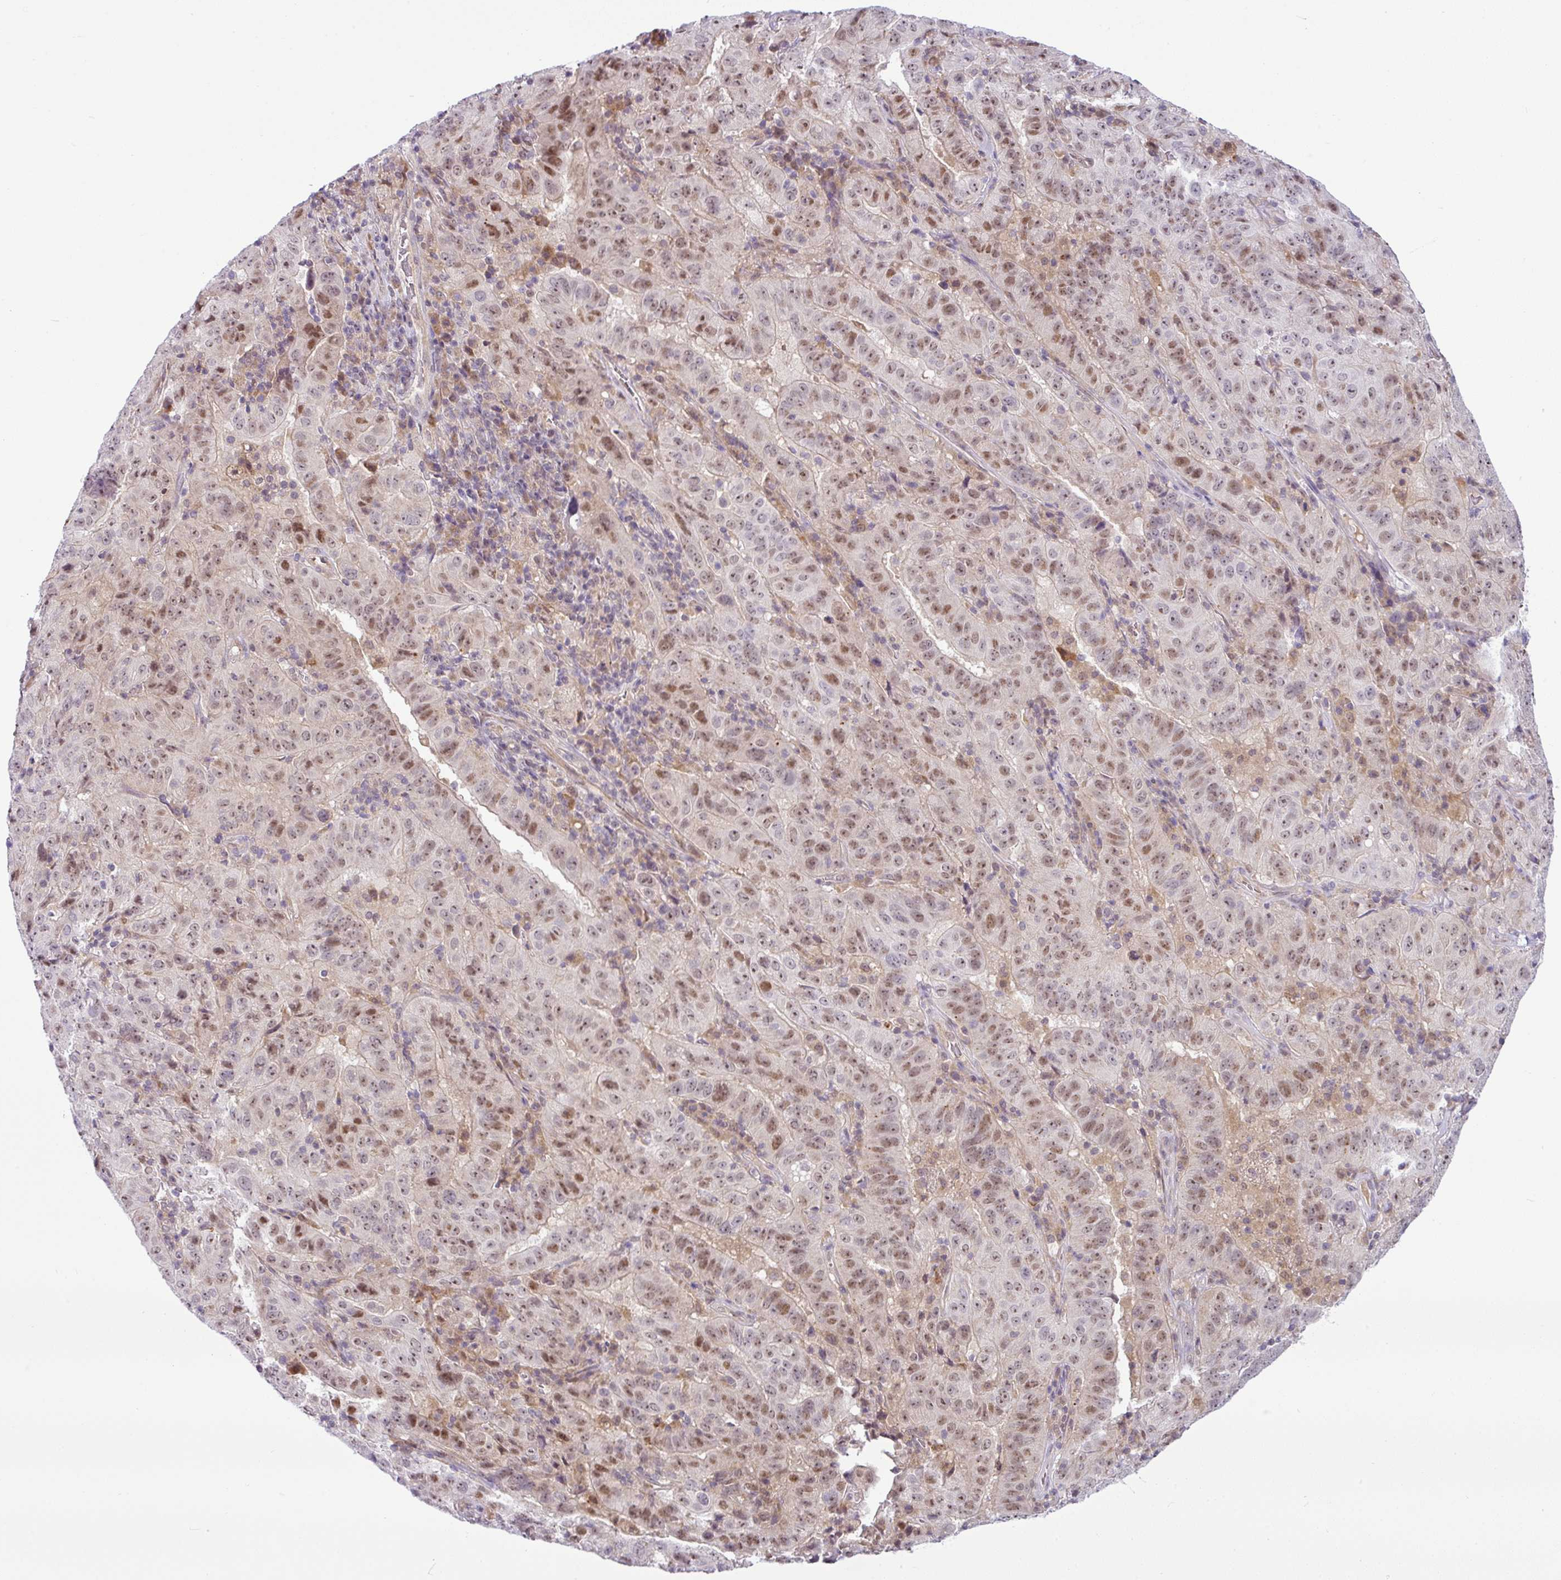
{"staining": {"intensity": "moderate", "quantity": ">75%", "location": "nuclear"}, "tissue": "pancreatic cancer", "cell_type": "Tumor cells", "image_type": "cancer", "snomed": [{"axis": "morphology", "description": "Adenocarcinoma, NOS"}, {"axis": "topography", "description": "Pancreas"}], "caption": "Immunohistochemistry (DAB (3,3'-diaminobenzidine)) staining of human adenocarcinoma (pancreatic) exhibits moderate nuclear protein positivity in about >75% of tumor cells.", "gene": "NDUFB2", "patient": {"sex": "male", "age": 63}}